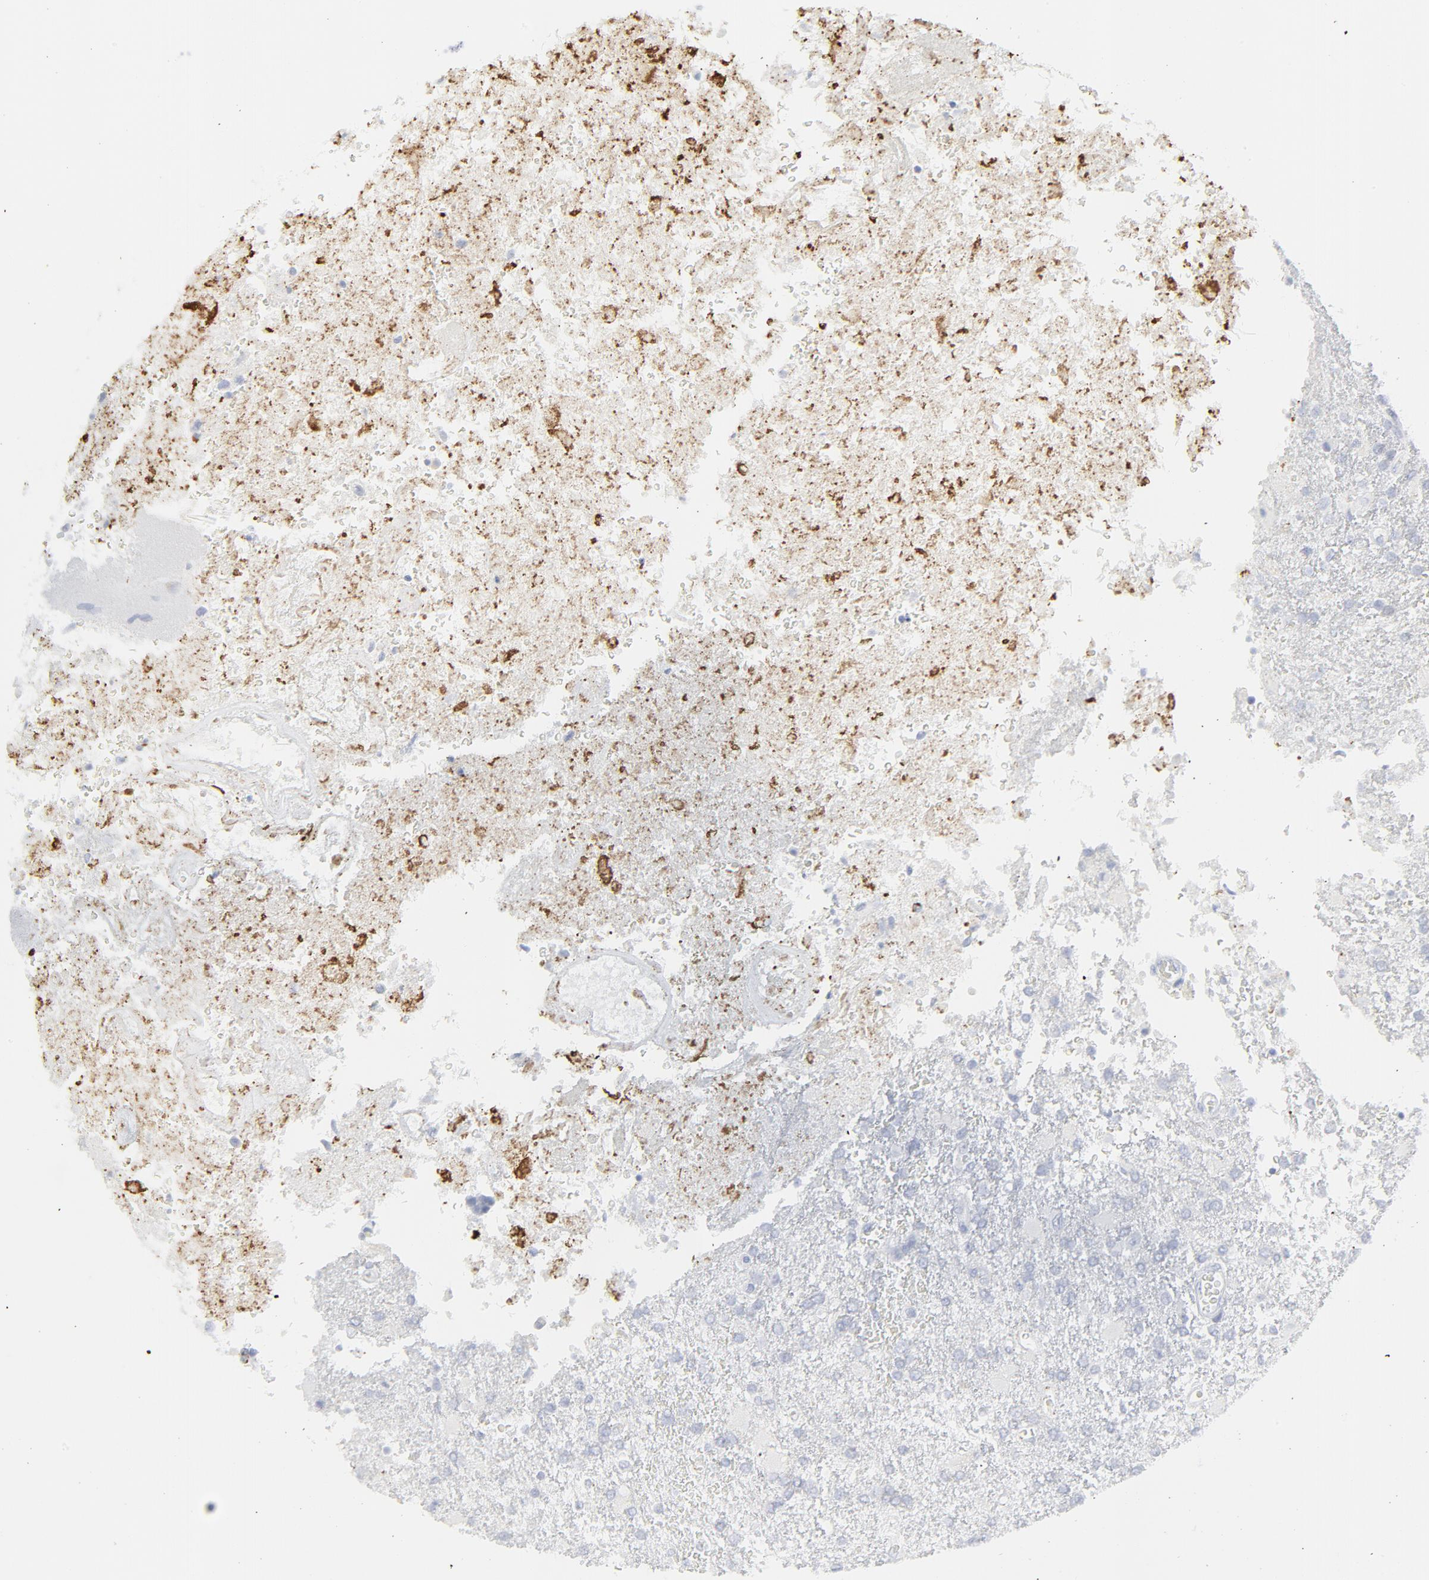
{"staining": {"intensity": "negative", "quantity": "none", "location": "none"}, "tissue": "glioma", "cell_type": "Tumor cells", "image_type": "cancer", "snomed": [{"axis": "morphology", "description": "Glioma, malignant, High grade"}, {"axis": "topography", "description": "Cerebral cortex"}], "caption": "A high-resolution histopathology image shows IHC staining of high-grade glioma (malignant), which demonstrates no significant positivity in tumor cells.", "gene": "CCR7", "patient": {"sex": "male", "age": 79}}